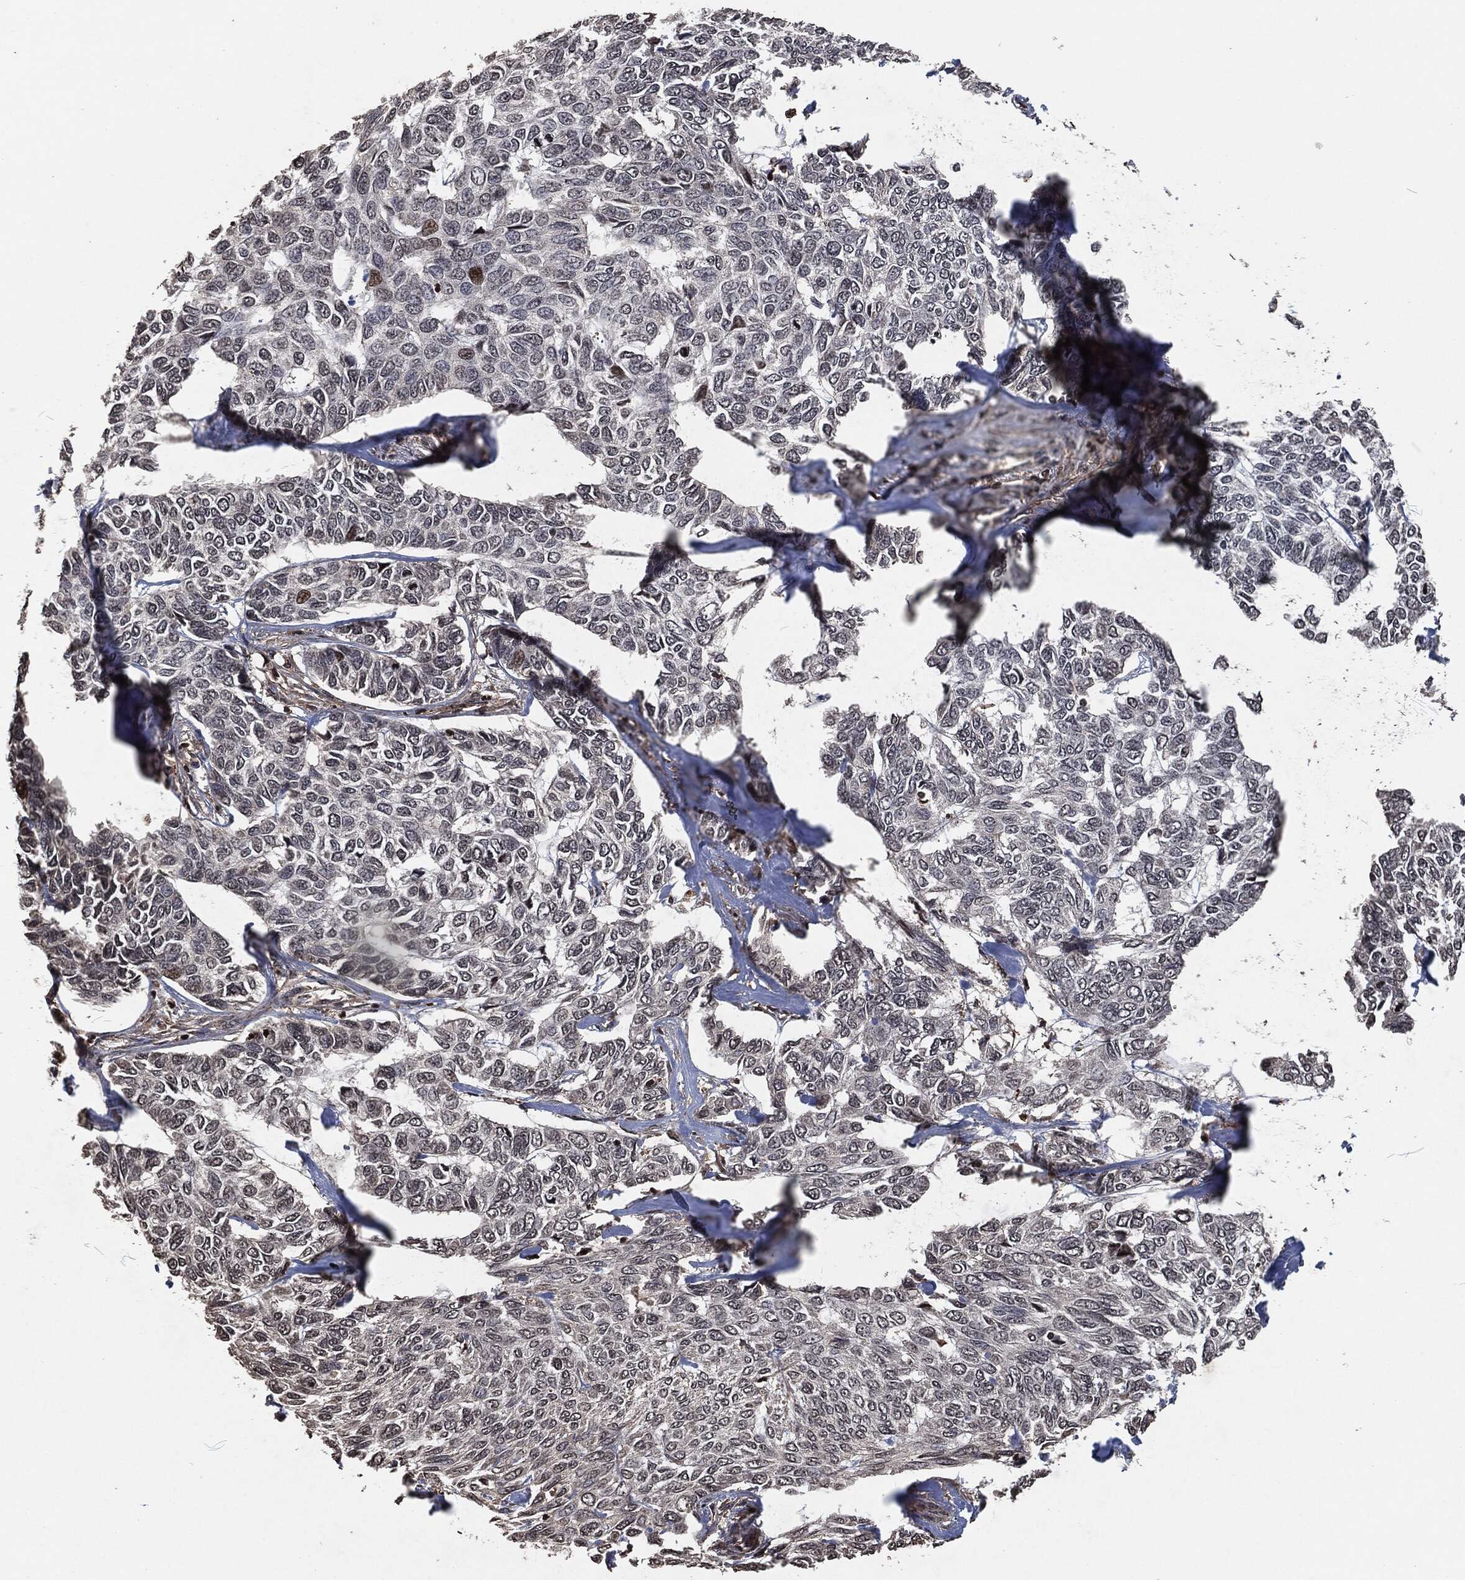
{"staining": {"intensity": "moderate", "quantity": "<25%", "location": "nuclear"}, "tissue": "skin cancer", "cell_type": "Tumor cells", "image_type": "cancer", "snomed": [{"axis": "morphology", "description": "Basal cell carcinoma"}, {"axis": "topography", "description": "Skin"}], "caption": "Approximately <25% of tumor cells in human basal cell carcinoma (skin) demonstrate moderate nuclear protein positivity as visualized by brown immunohistochemical staining.", "gene": "SNAI1", "patient": {"sex": "female", "age": 65}}